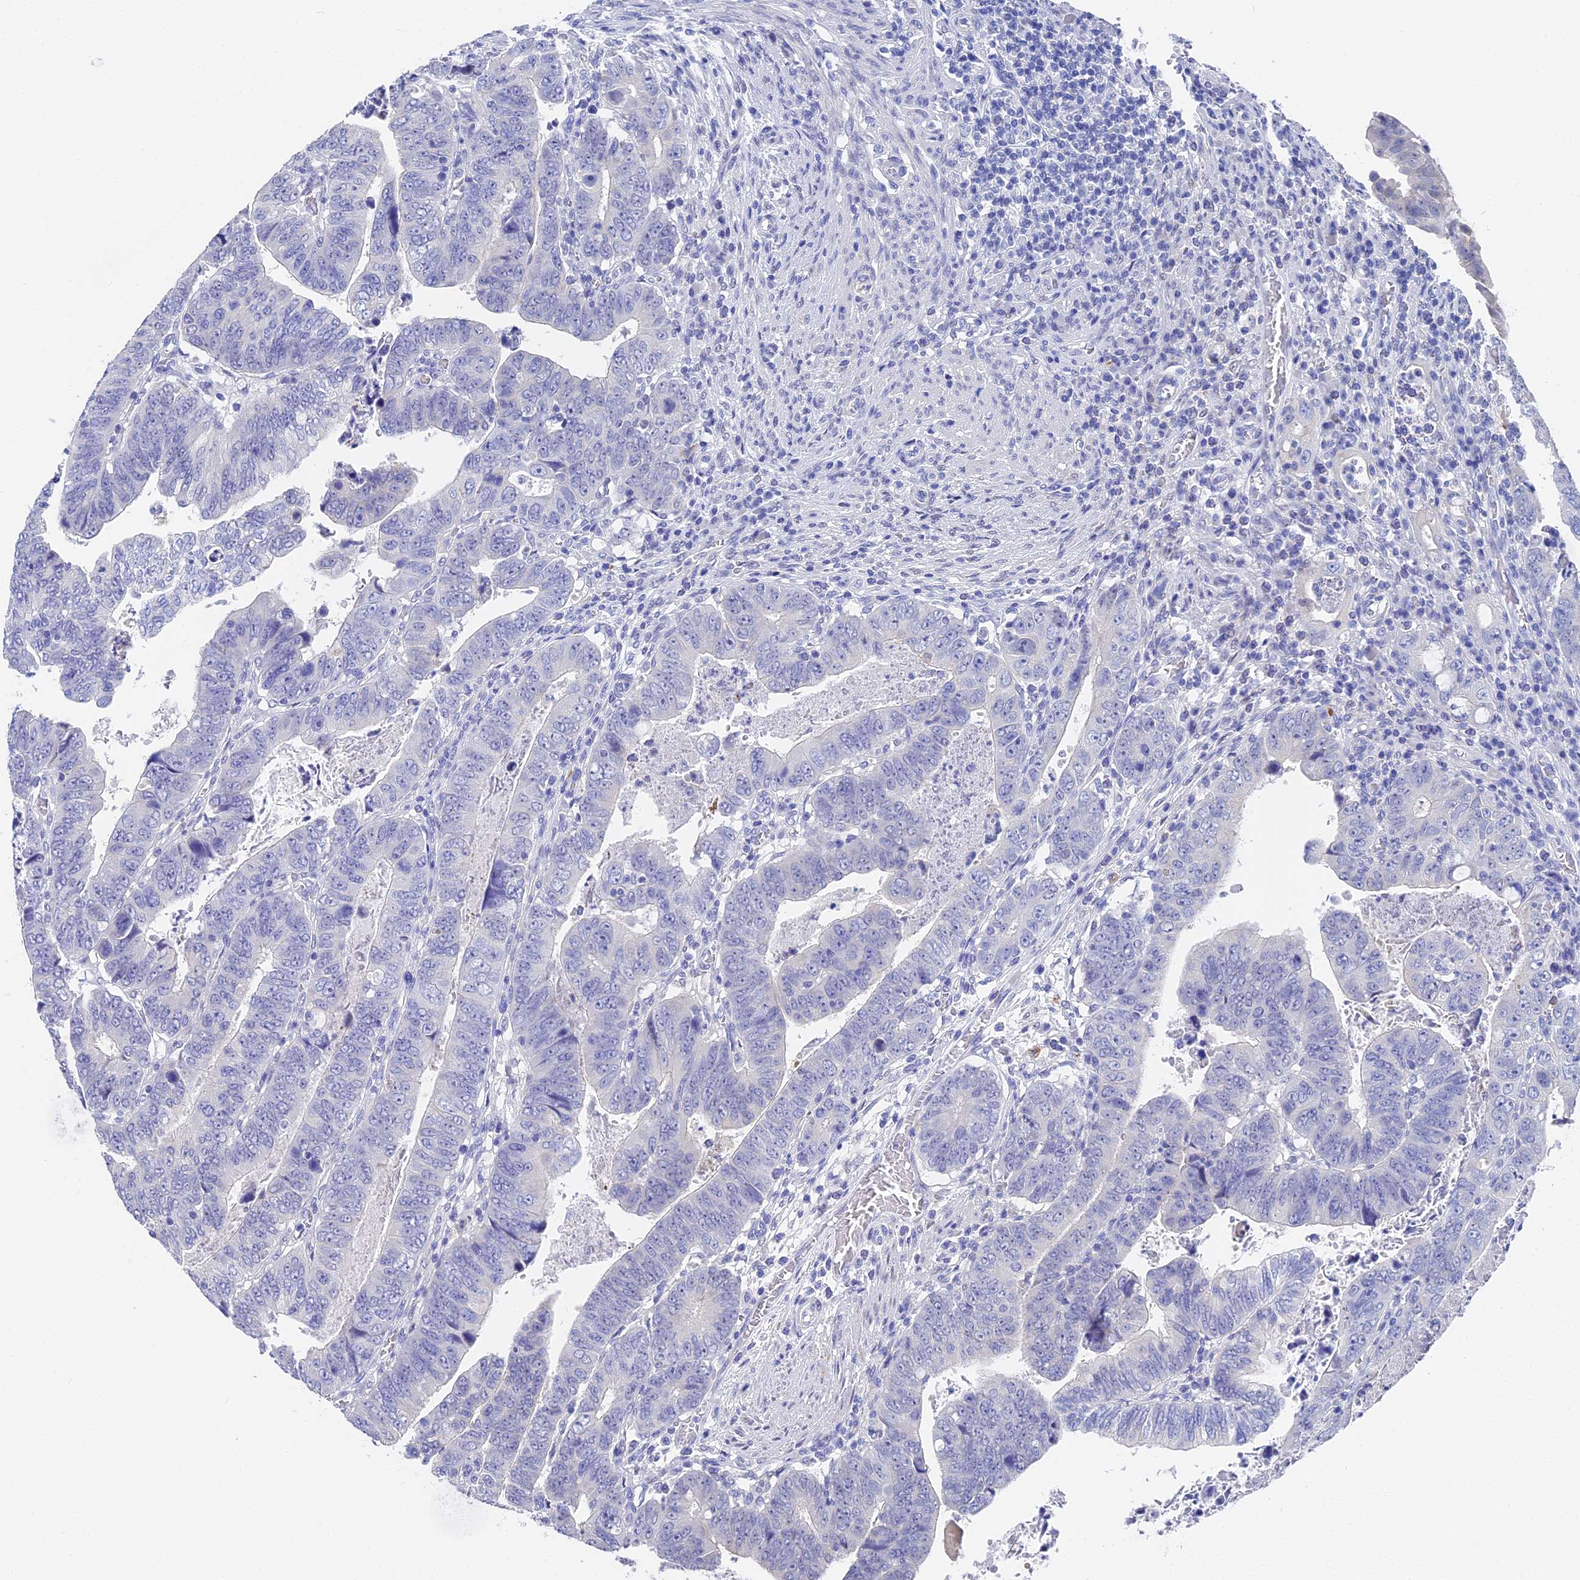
{"staining": {"intensity": "negative", "quantity": "none", "location": "none"}, "tissue": "colorectal cancer", "cell_type": "Tumor cells", "image_type": "cancer", "snomed": [{"axis": "morphology", "description": "Normal tissue, NOS"}, {"axis": "morphology", "description": "Adenocarcinoma, NOS"}, {"axis": "topography", "description": "Rectum"}], "caption": "The histopathology image exhibits no significant expression in tumor cells of colorectal cancer.", "gene": "VPS33B", "patient": {"sex": "female", "age": 65}}